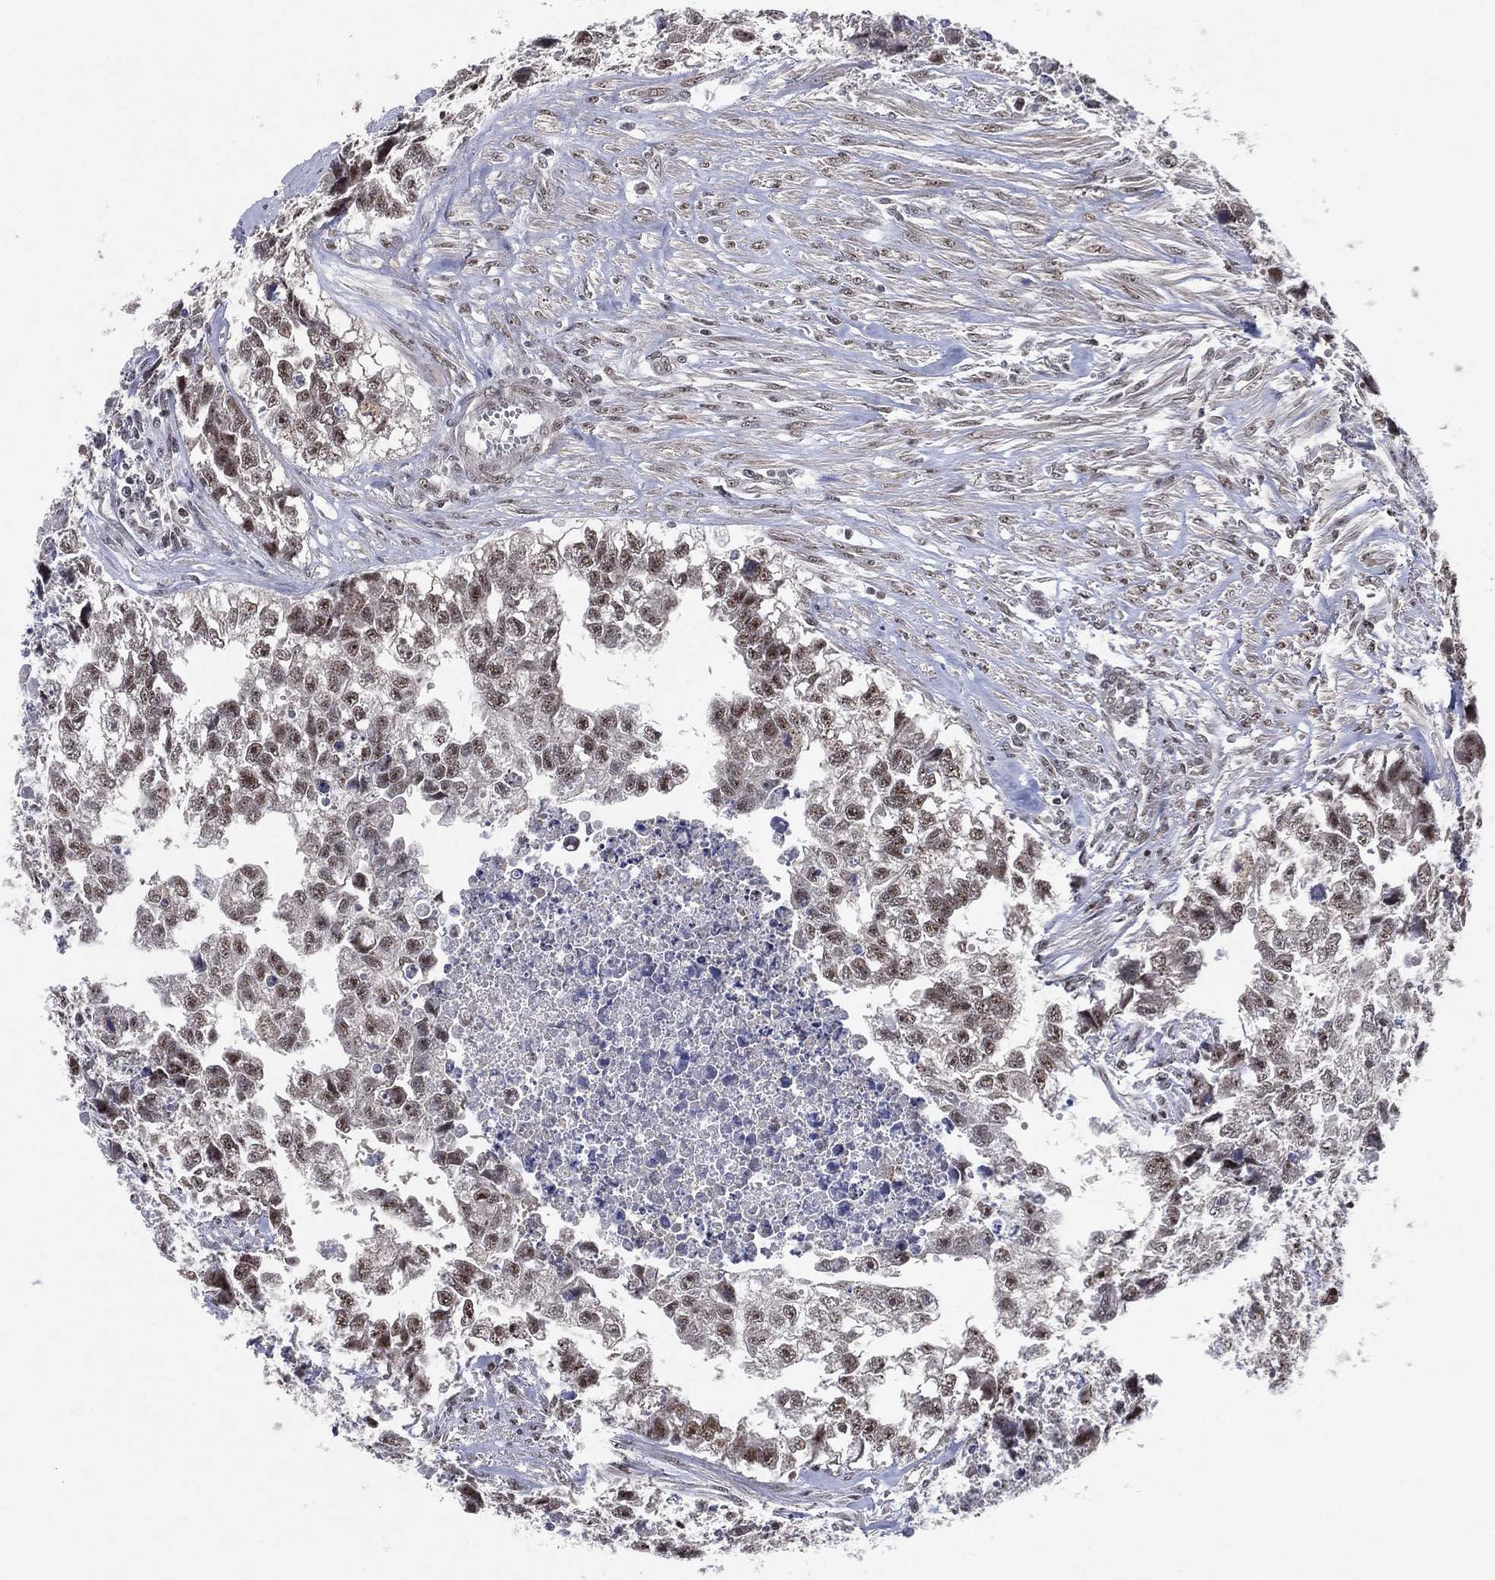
{"staining": {"intensity": "moderate", "quantity": "<25%", "location": "nuclear"}, "tissue": "testis cancer", "cell_type": "Tumor cells", "image_type": "cancer", "snomed": [{"axis": "morphology", "description": "Carcinoma, Embryonal, NOS"}, {"axis": "morphology", "description": "Teratoma, malignant, NOS"}, {"axis": "topography", "description": "Testis"}], "caption": "Immunohistochemical staining of testis teratoma (malignant) exhibits low levels of moderate nuclear protein staining in approximately <25% of tumor cells. (DAB (3,3'-diaminobenzidine) IHC with brightfield microscopy, high magnification).", "gene": "DGCR8", "patient": {"sex": "male", "age": 44}}